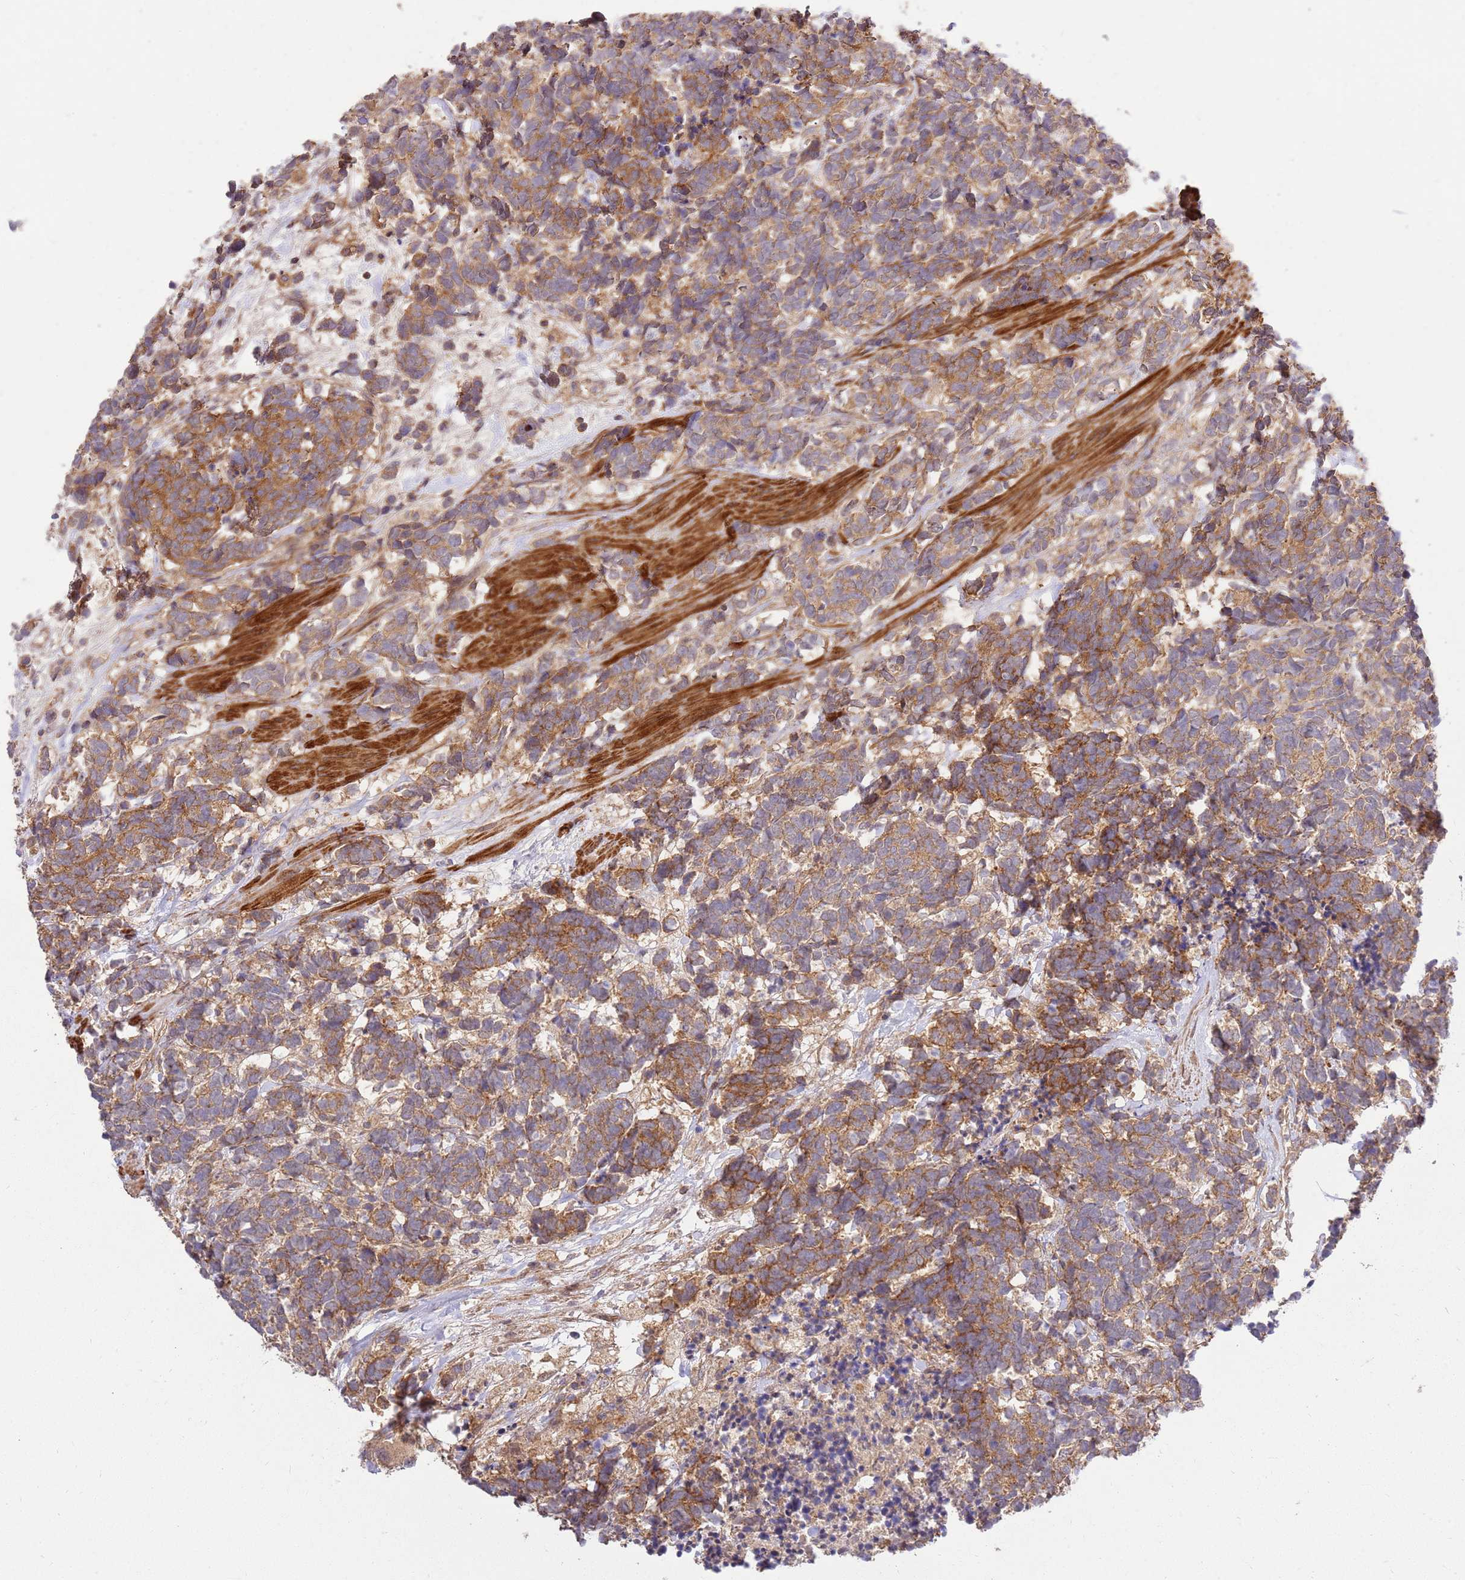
{"staining": {"intensity": "moderate", "quantity": ">75%", "location": "cytoplasmic/membranous"}, "tissue": "carcinoid", "cell_type": "Tumor cells", "image_type": "cancer", "snomed": [{"axis": "morphology", "description": "Carcinoma, NOS"}, {"axis": "morphology", "description": "Carcinoid, malignant, NOS"}, {"axis": "topography", "description": "Prostate"}], "caption": "Immunohistochemical staining of malignant carcinoid reveals medium levels of moderate cytoplasmic/membranous positivity in about >75% of tumor cells.", "gene": "GAREM1", "patient": {"sex": "male", "age": 57}}